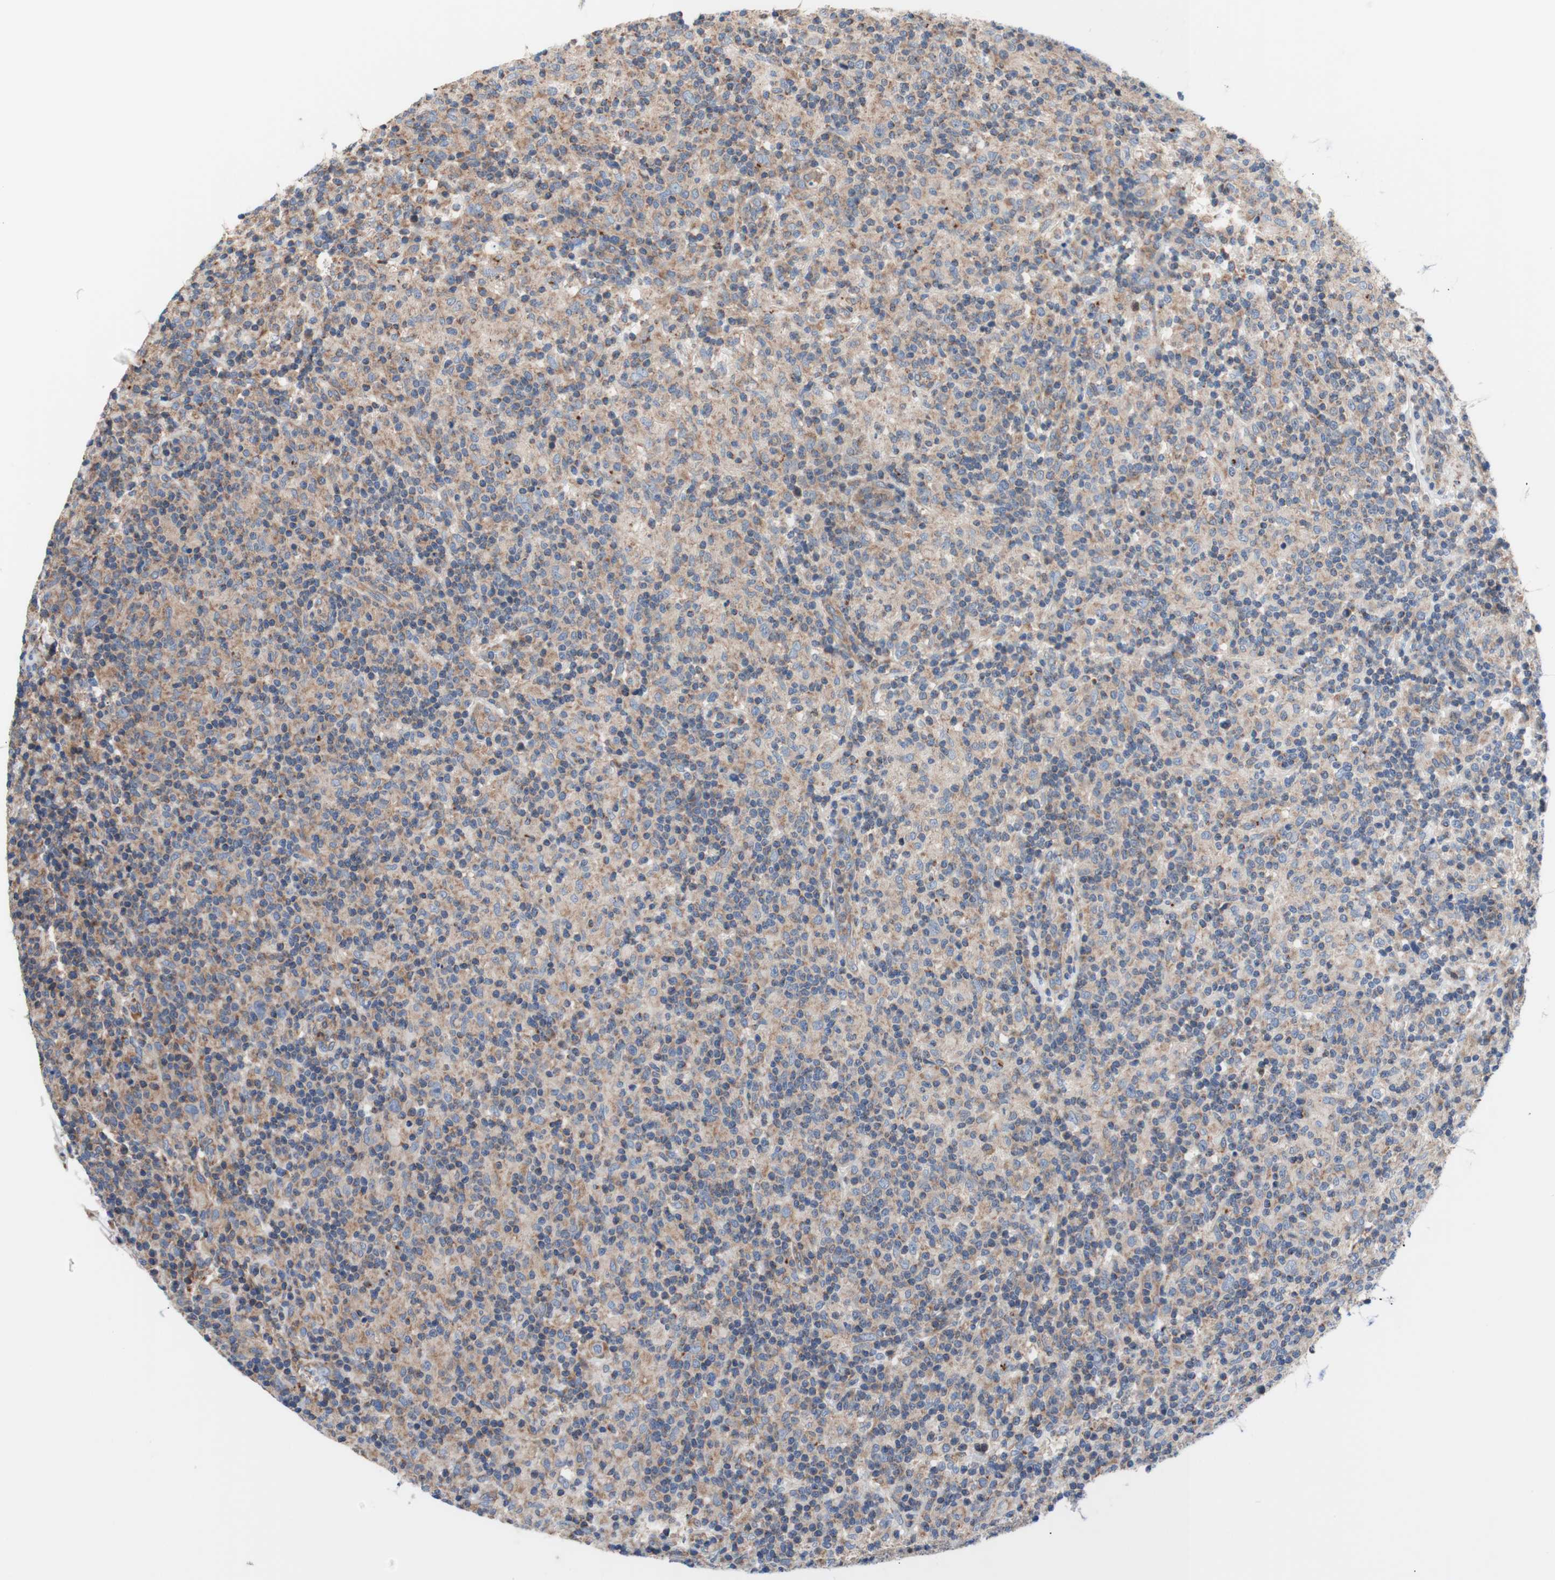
{"staining": {"intensity": "weak", "quantity": "25%-75%", "location": "cytoplasmic/membranous"}, "tissue": "lymphoma", "cell_type": "Tumor cells", "image_type": "cancer", "snomed": [{"axis": "morphology", "description": "Hodgkin's disease, NOS"}, {"axis": "topography", "description": "Lymph node"}], "caption": "DAB immunohistochemical staining of human lymphoma demonstrates weak cytoplasmic/membranous protein staining in approximately 25%-75% of tumor cells. The protein of interest is shown in brown color, while the nuclei are stained blue.", "gene": "FMR1", "patient": {"sex": "male", "age": 70}}